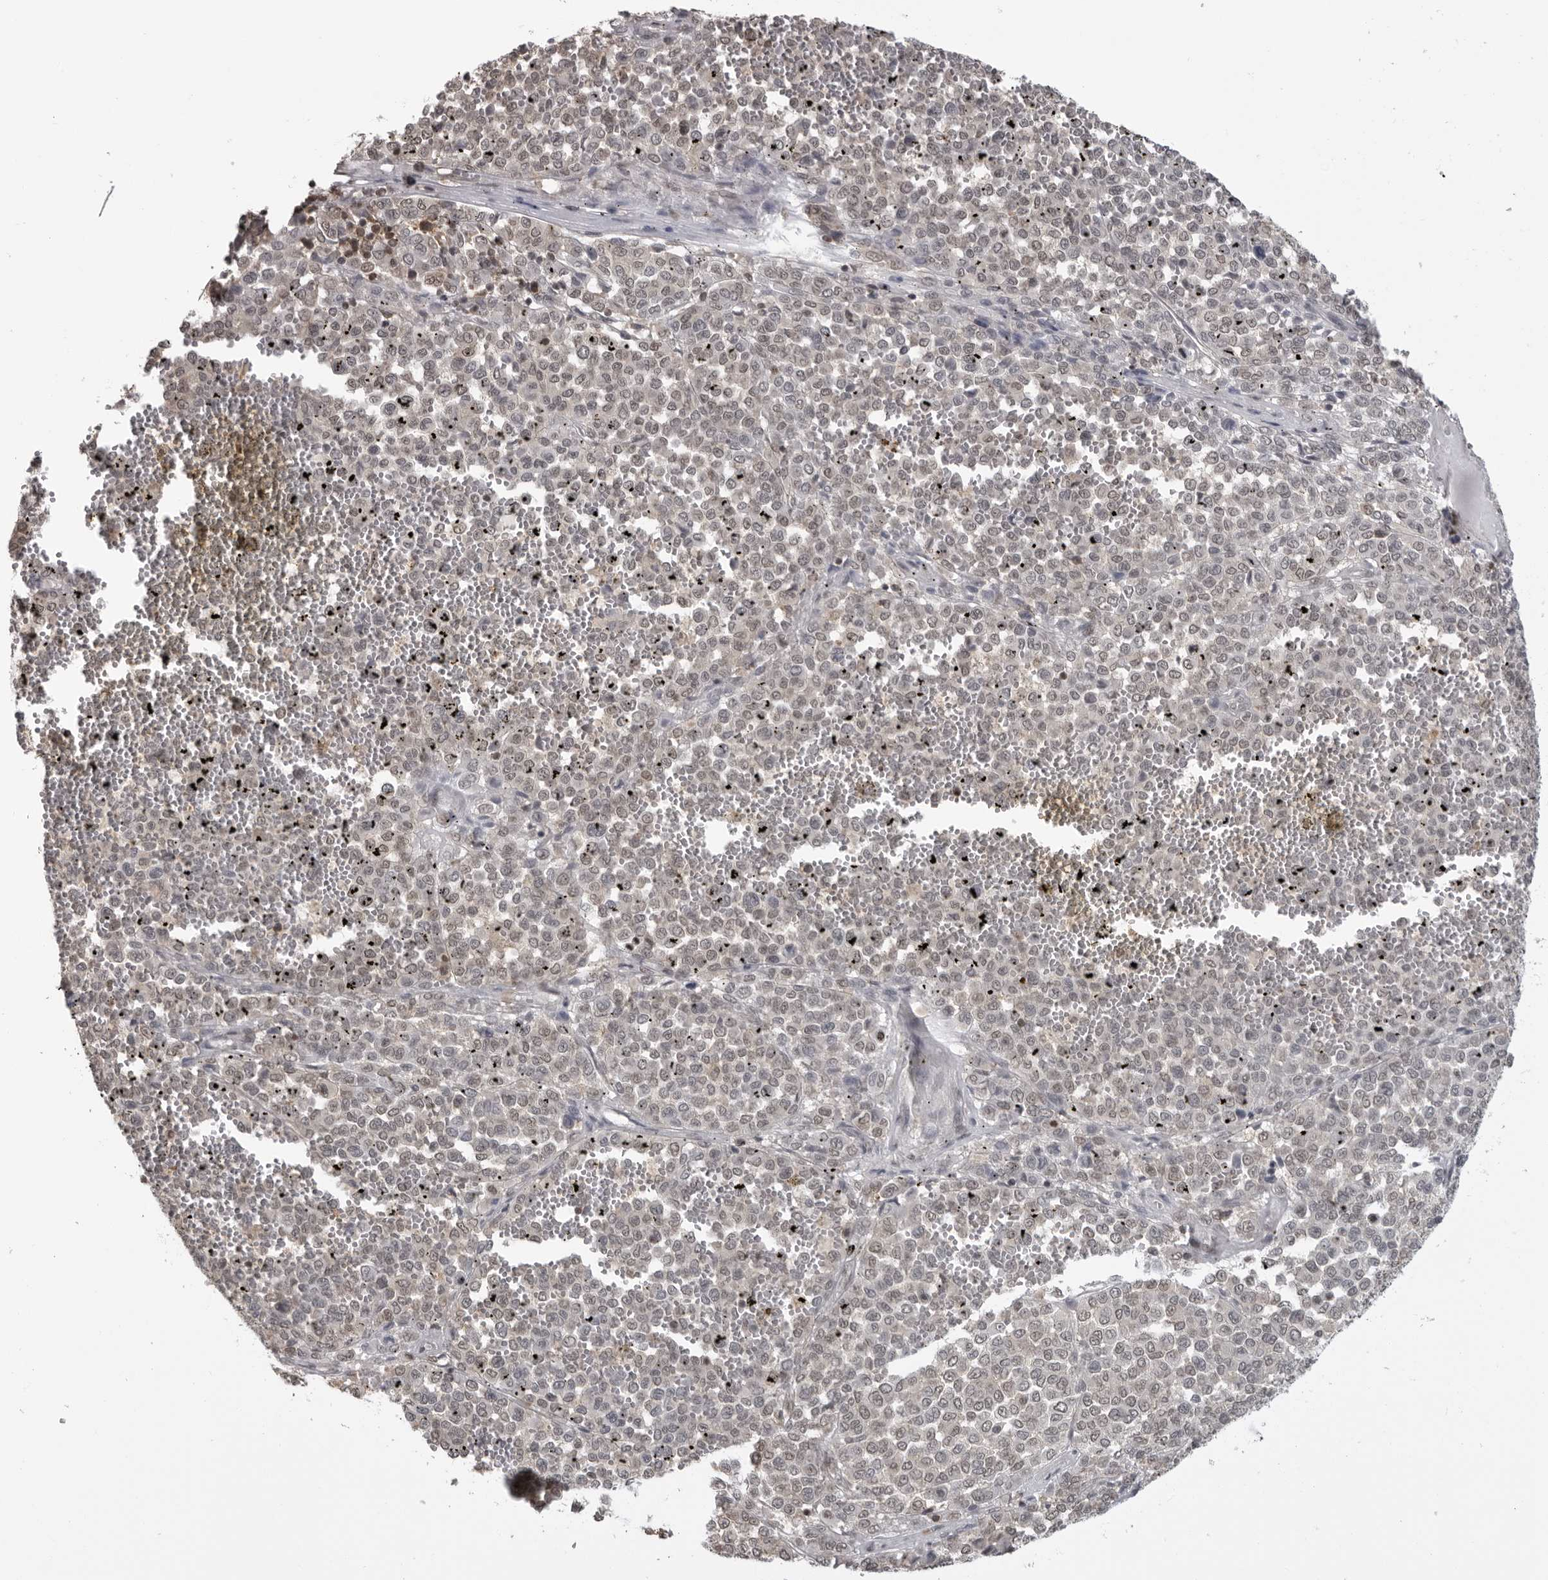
{"staining": {"intensity": "weak", "quantity": "25%-75%", "location": "nuclear"}, "tissue": "melanoma", "cell_type": "Tumor cells", "image_type": "cancer", "snomed": [{"axis": "morphology", "description": "Malignant melanoma, Metastatic site"}, {"axis": "topography", "description": "Pancreas"}], "caption": "Immunohistochemical staining of malignant melanoma (metastatic site) shows low levels of weak nuclear expression in approximately 25%-75% of tumor cells.", "gene": "PDCL3", "patient": {"sex": "female", "age": 30}}